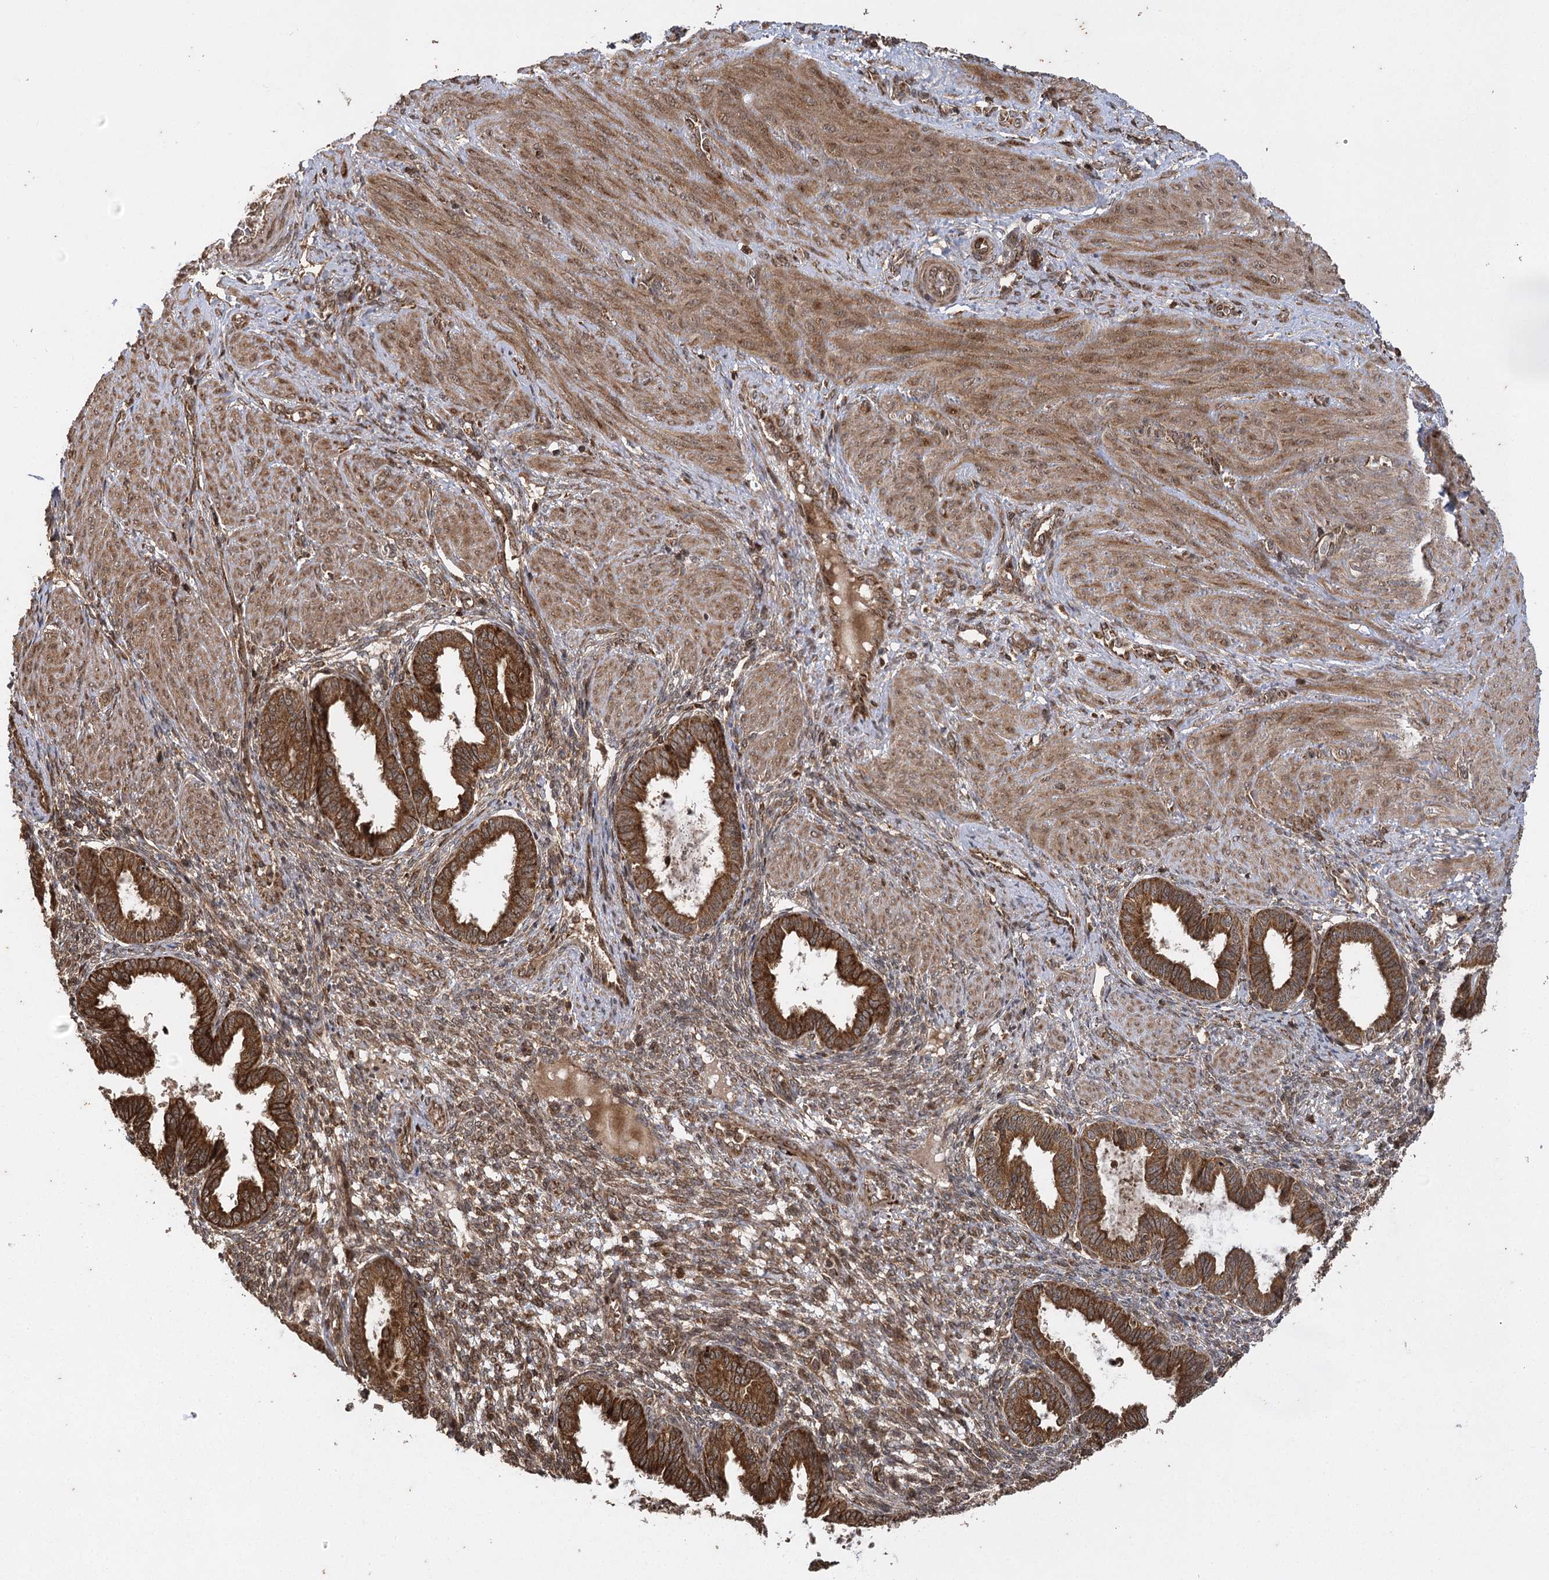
{"staining": {"intensity": "moderate", "quantity": "25%-75%", "location": "cytoplasmic/membranous"}, "tissue": "endometrium", "cell_type": "Cells in endometrial stroma", "image_type": "normal", "snomed": [{"axis": "morphology", "description": "Normal tissue, NOS"}, {"axis": "topography", "description": "Endometrium"}], "caption": "Immunohistochemistry histopathology image of benign human endometrium stained for a protein (brown), which shows medium levels of moderate cytoplasmic/membranous expression in about 25%-75% of cells in endometrial stroma.", "gene": "IL11RA", "patient": {"sex": "female", "age": 33}}